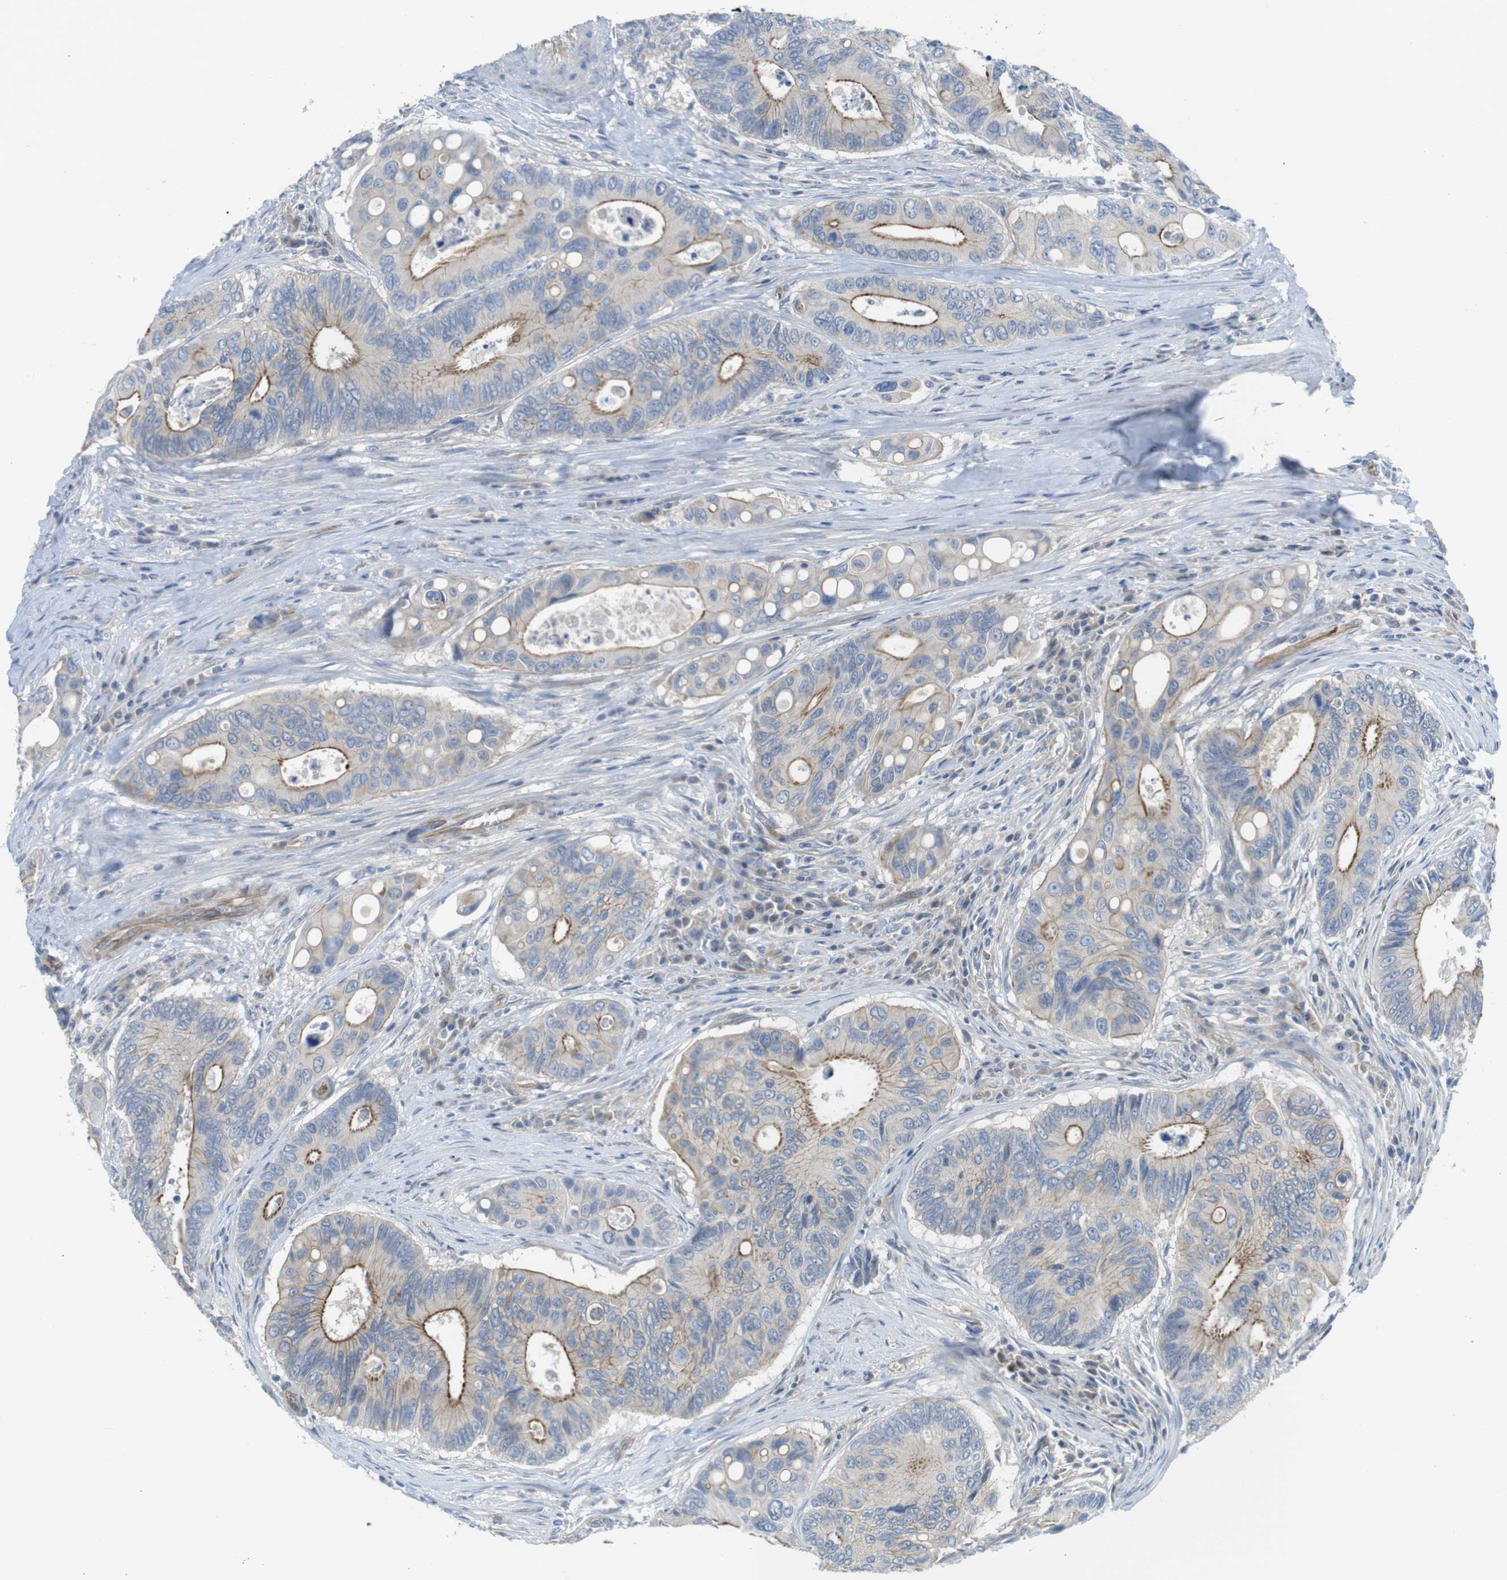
{"staining": {"intensity": "moderate", "quantity": "25%-75%", "location": "cytoplasmic/membranous"}, "tissue": "colorectal cancer", "cell_type": "Tumor cells", "image_type": "cancer", "snomed": [{"axis": "morphology", "description": "Inflammation, NOS"}, {"axis": "morphology", "description": "Adenocarcinoma, NOS"}, {"axis": "topography", "description": "Colon"}], "caption": "A histopathology image of human colorectal adenocarcinoma stained for a protein displays moderate cytoplasmic/membranous brown staining in tumor cells.", "gene": "ABHD15", "patient": {"sex": "male", "age": 72}}